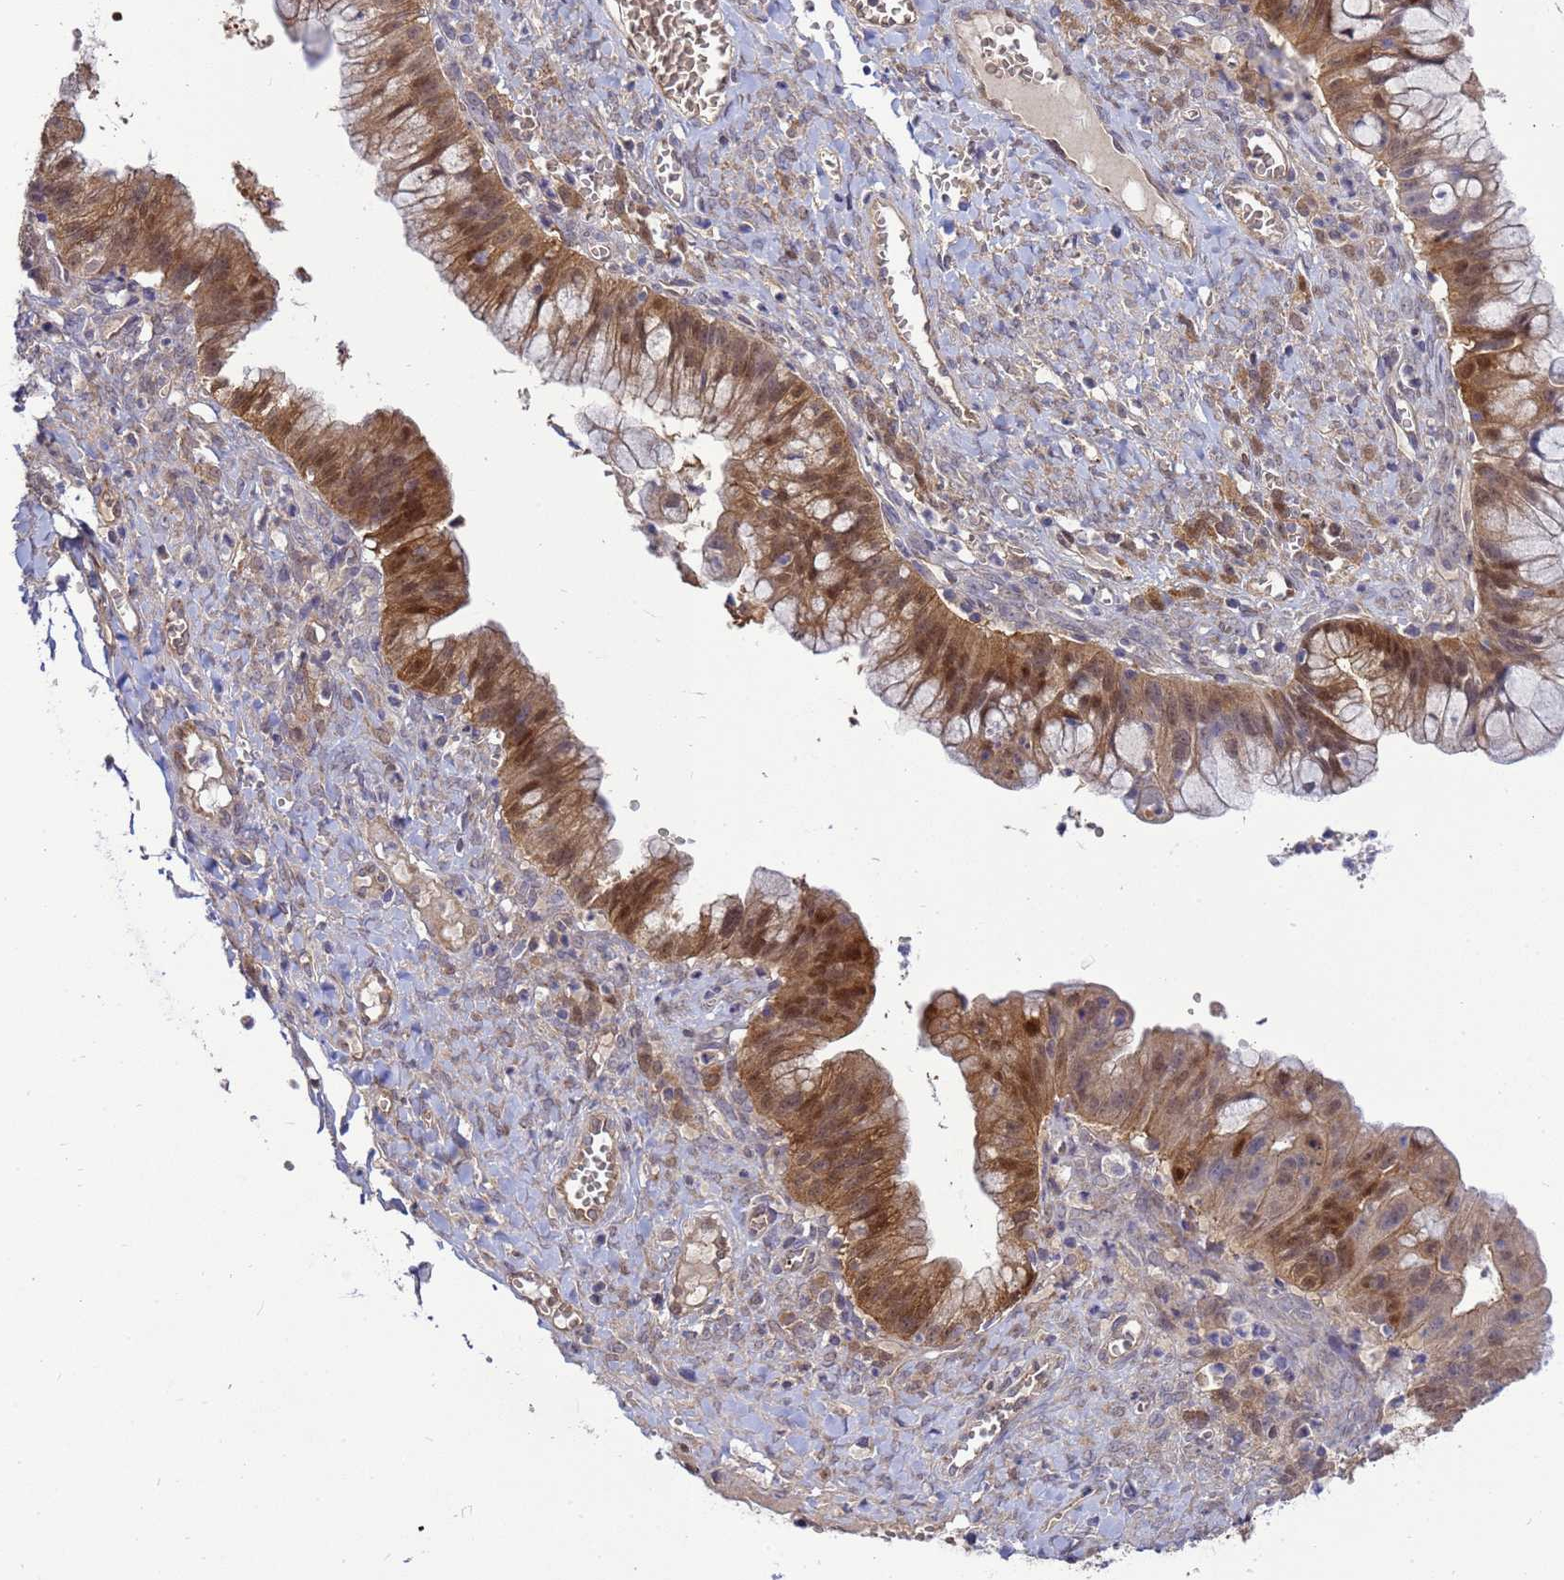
{"staining": {"intensity": "strong", "quantity": ">75%", "location": "cytoplasmic/membranous,nuclear"}, "tissue": "ovarian cancer", "cell_type": "Tumor cells", "image_type": "cancer", "snomed": [{"axis": "morphology", "description": "Cystadenocarcinoma, mucinous, NOS"}, {"axis": "topography", "description": "Ovary"}], "caption": "Ovarian cancer (mucinous cystadenocarcinoma) stained with DAB (3,3'-diaminobenzidine) immunohistochemistry (IHC) exhibits high levels of strong cytoplasmic/membranous and nuclear expression in approximately >75% of tumor cells.", "gene": "EIF4EBP3", "patient": {"sex": "female", "age": 70}}